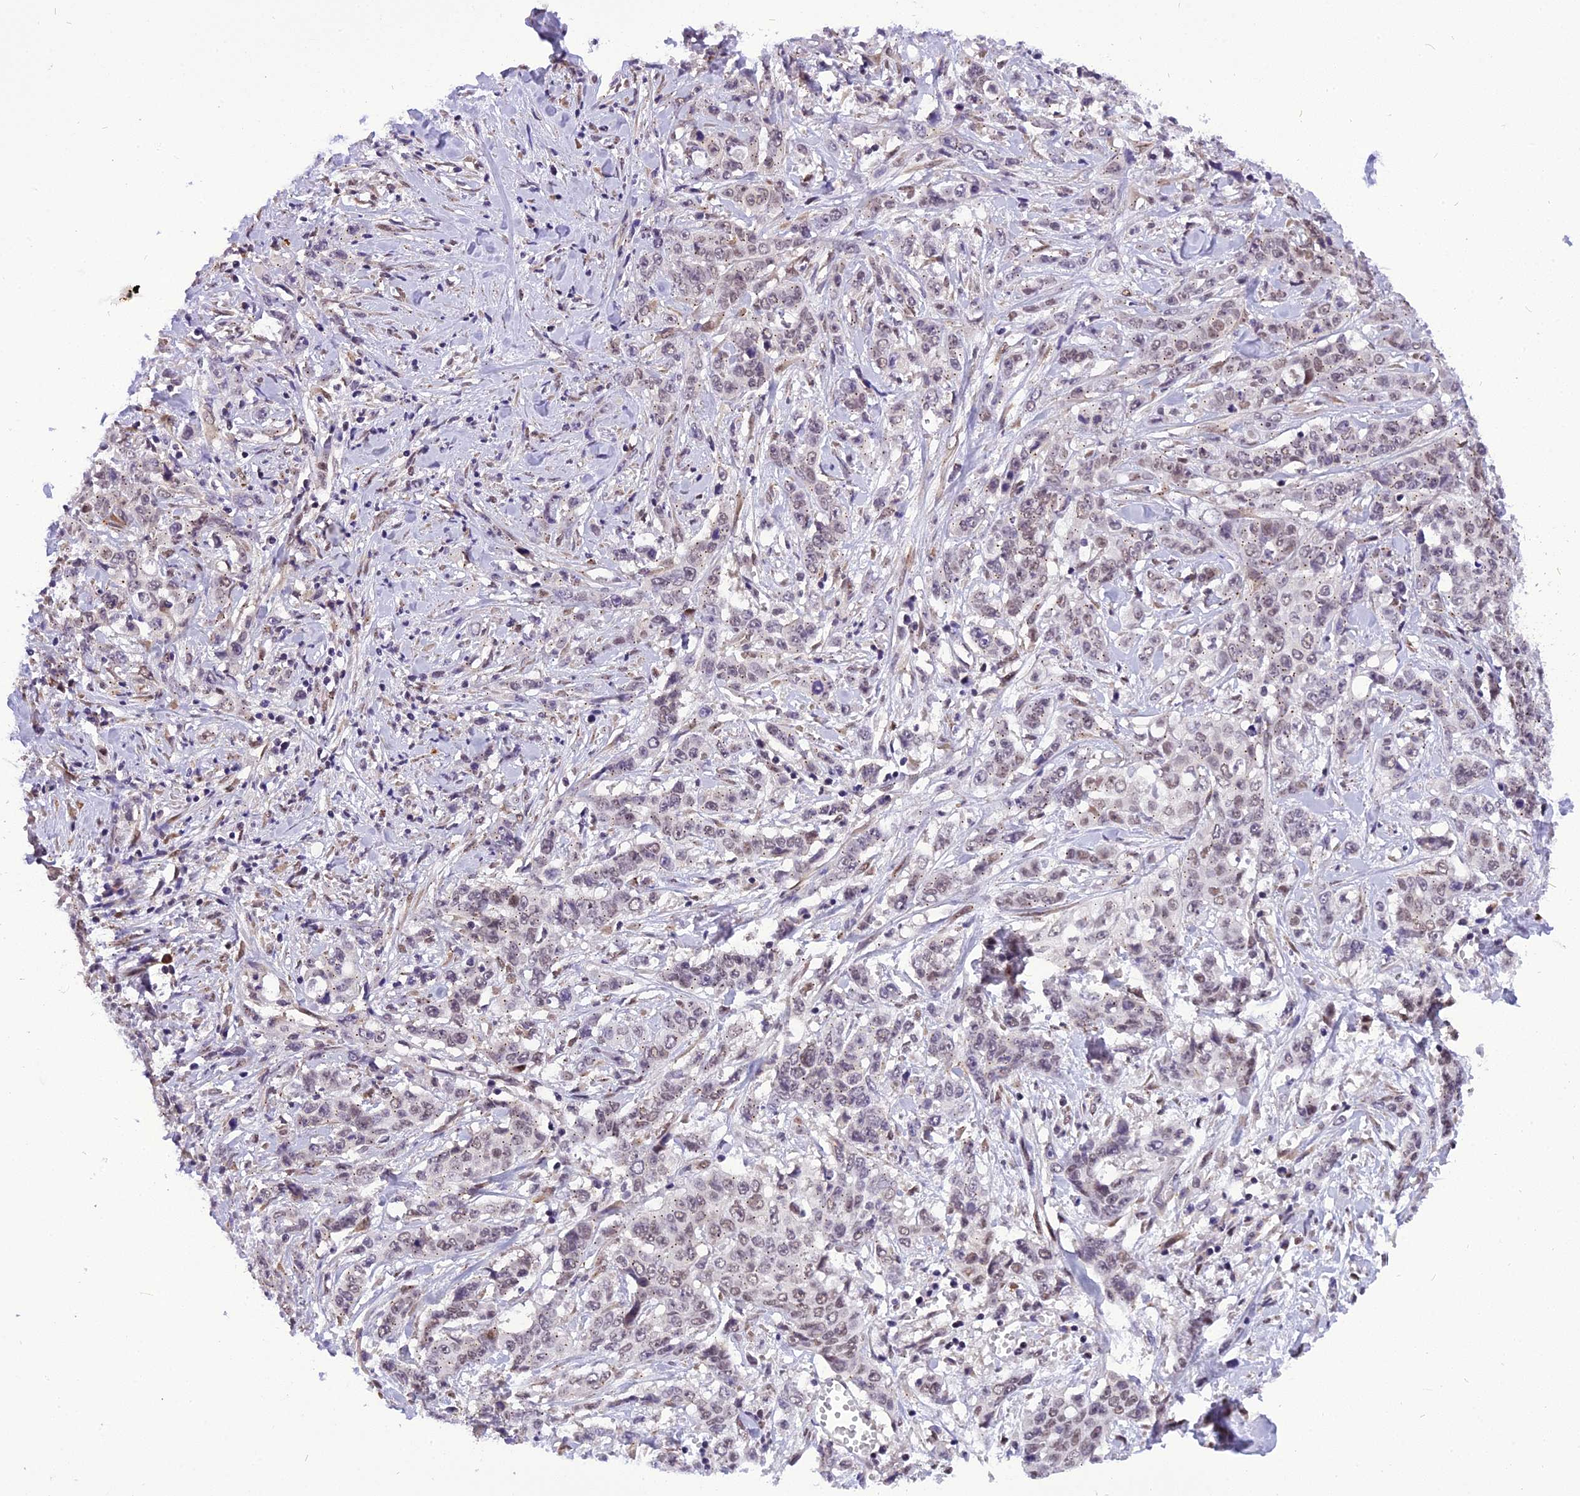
{"staining": {"intensity": "weak", "quantity": "<25%", "location": "nuclear"}, "tissue": "stomach cancer", "cell_type": "Tumor cells", "image_type": "cancer", "snomed": [{"axis": "morphology", "description": "Adenocarcinoma, NOS"}, {"axis": "topography", "description": "Stomach, upper"}], "caption": "Tumor cells show no significant positivity in stomach cancer (adenocarcinoma).", "gene": "IRF2BP1", "patient": {"sex": "male", "age": 62}}